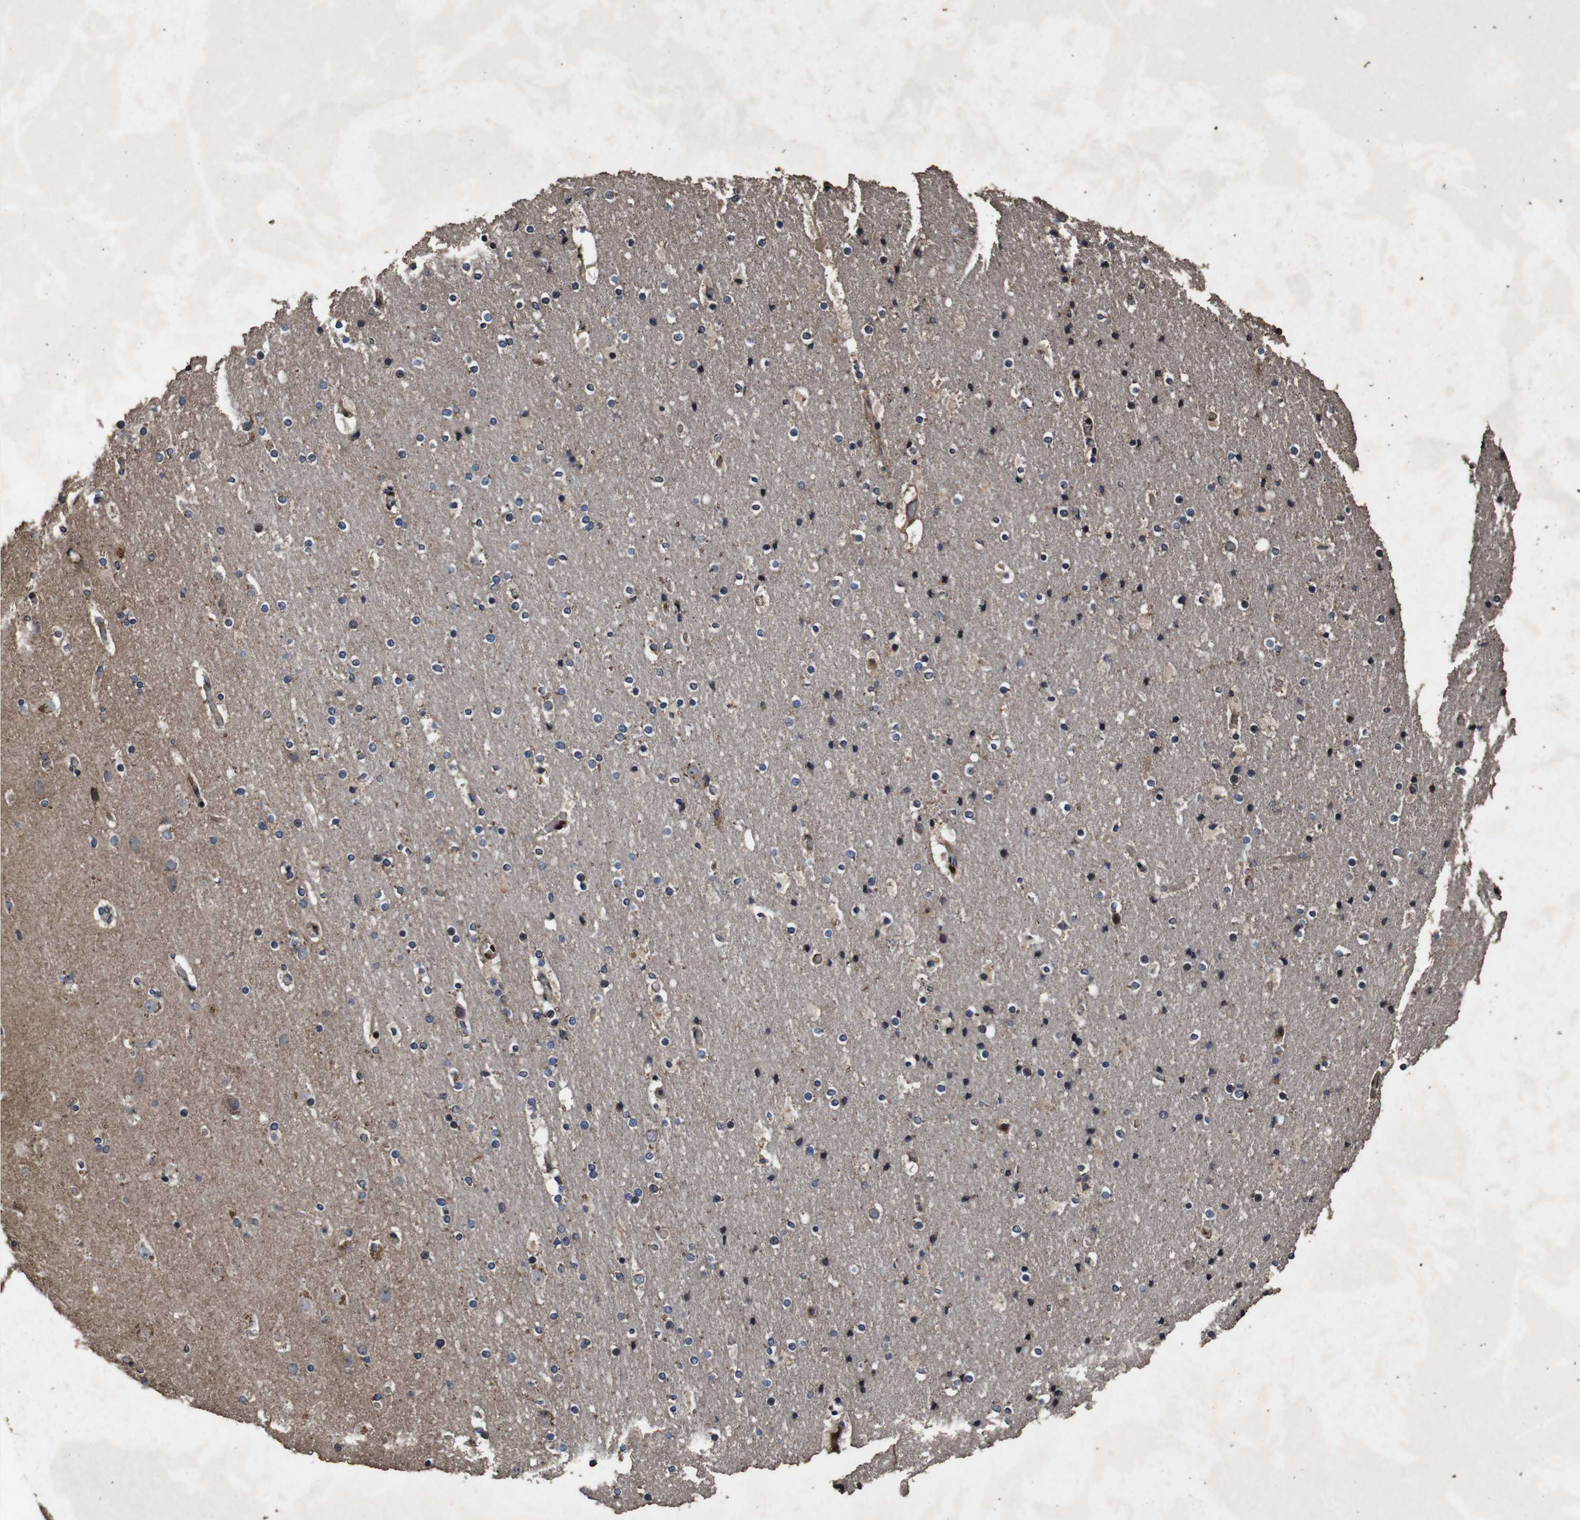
{"staining": {"intensity": "moderate", "quantity": ">75%", "location": "cytoplasmic/membranous"}, "tissue": "cerebral cortex", "cell_type": "Endothelial cells", "image_type": "normal", "snomed": [{"axis": "morphology", "description": "Normal tissue, NOS"}, {"axis": "topography", "description": "Cerebral cortex"}], "caption": "IHC of normal human cerebral cortex displays medium levels of moderate cytoplasmic/membranous positivity in about >75% of endothelial cells.", "gene": "SMYD3", "patient": {"sex": "male", "age": 57}}